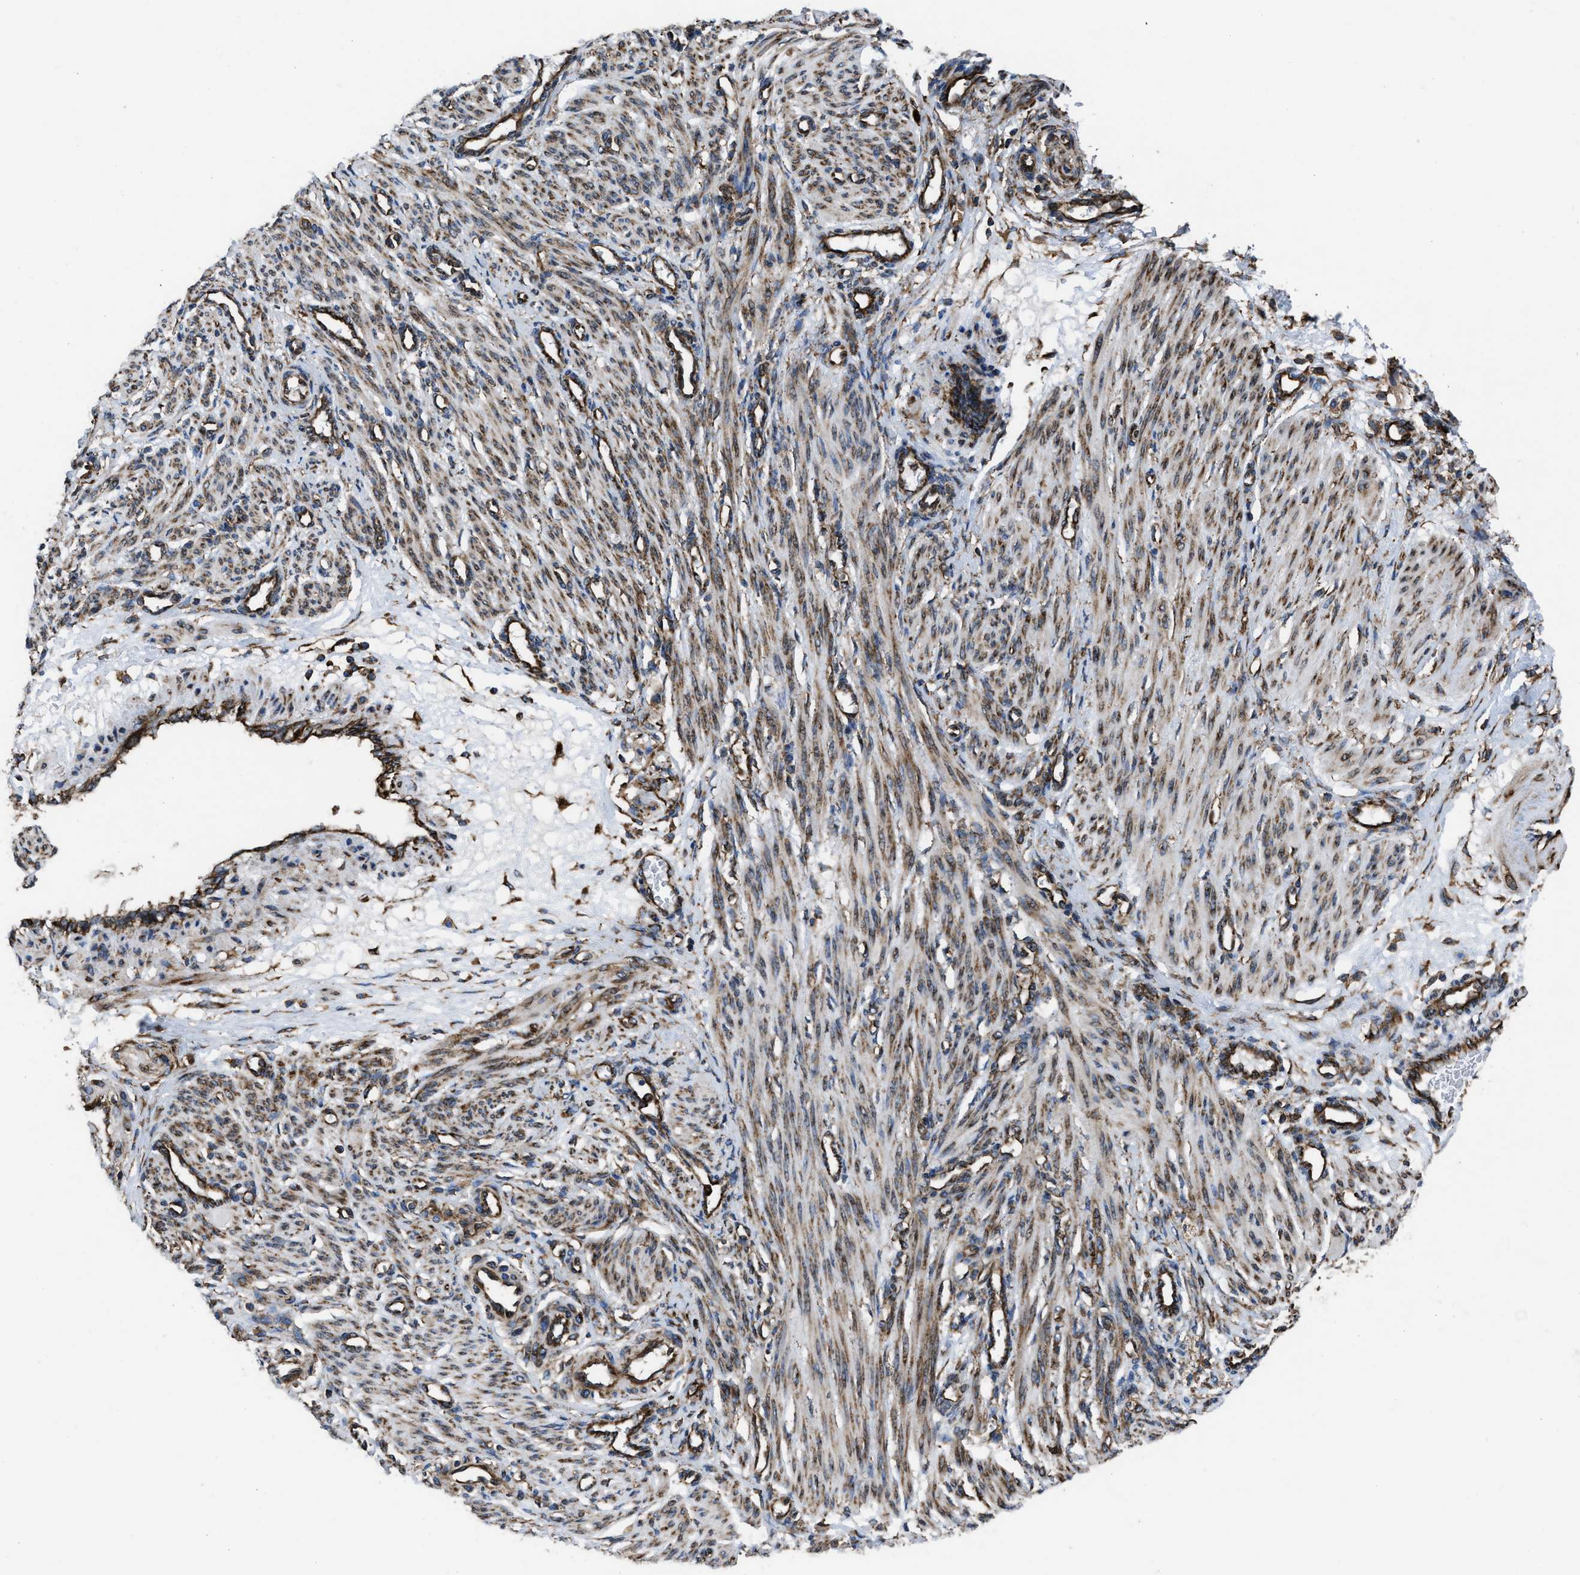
{"staining": {"intensity": "moderate", "quantity": ">75%", "location": "cytoplasmic/membranous"}, "tissue": "smooth muscle", "cell_type": "Smooth muscle cells", "image_type": "normal", "snomed": [{"axis": "morphology", "description": "Normal tissue, NOS"}, {"axis": "topography", "description": "Endometrium"}], "caption": "This micrograph reveals normal smooth muscle stained with IHC to label a protein in brown. The cytoplasmic/membranous of smooth muscle cells show moderate positivity for the protein. Nuclei are counter-stained blue.", "gene": "CAPRIN1", "patient": {"sex": "female", "age": 33}}